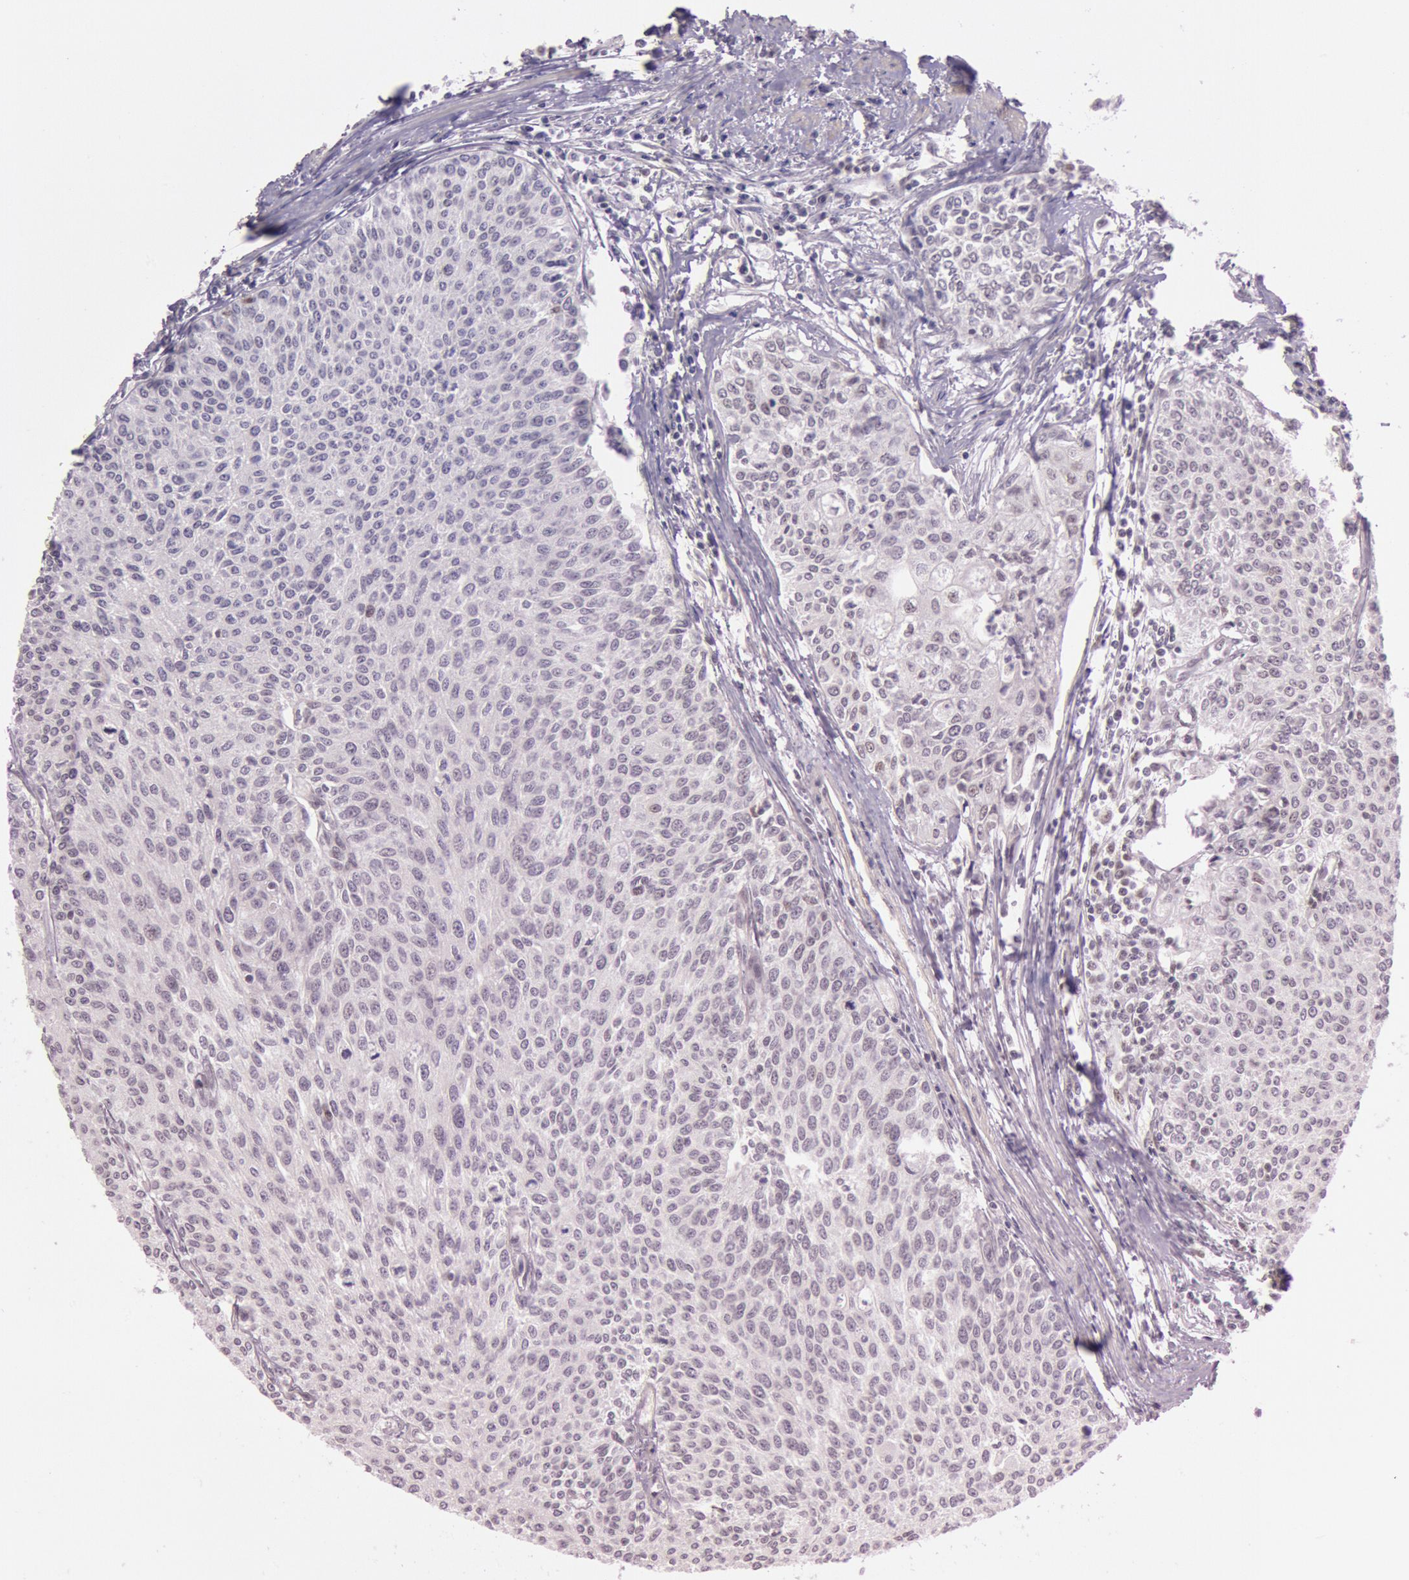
{"staining": {"intensity": "weak", "quantity": "<25%", "location": "nuclear"}, "tissue": "urothelial cancer", "cell_type": "Tumor cells", "image_type": "cancer", "snomed": [{"axis": "morphology", "description": "Urothelial carcinoma, Low grade"}, {"axis": "topography", "description": "Urinary bladder"}], "caption": "Urothelial cancer was stained to show a protein in brown. There is no significant positivity in tumor cells.", "gene": "TASL", "patient": {"sex": "female", "age": 73}}